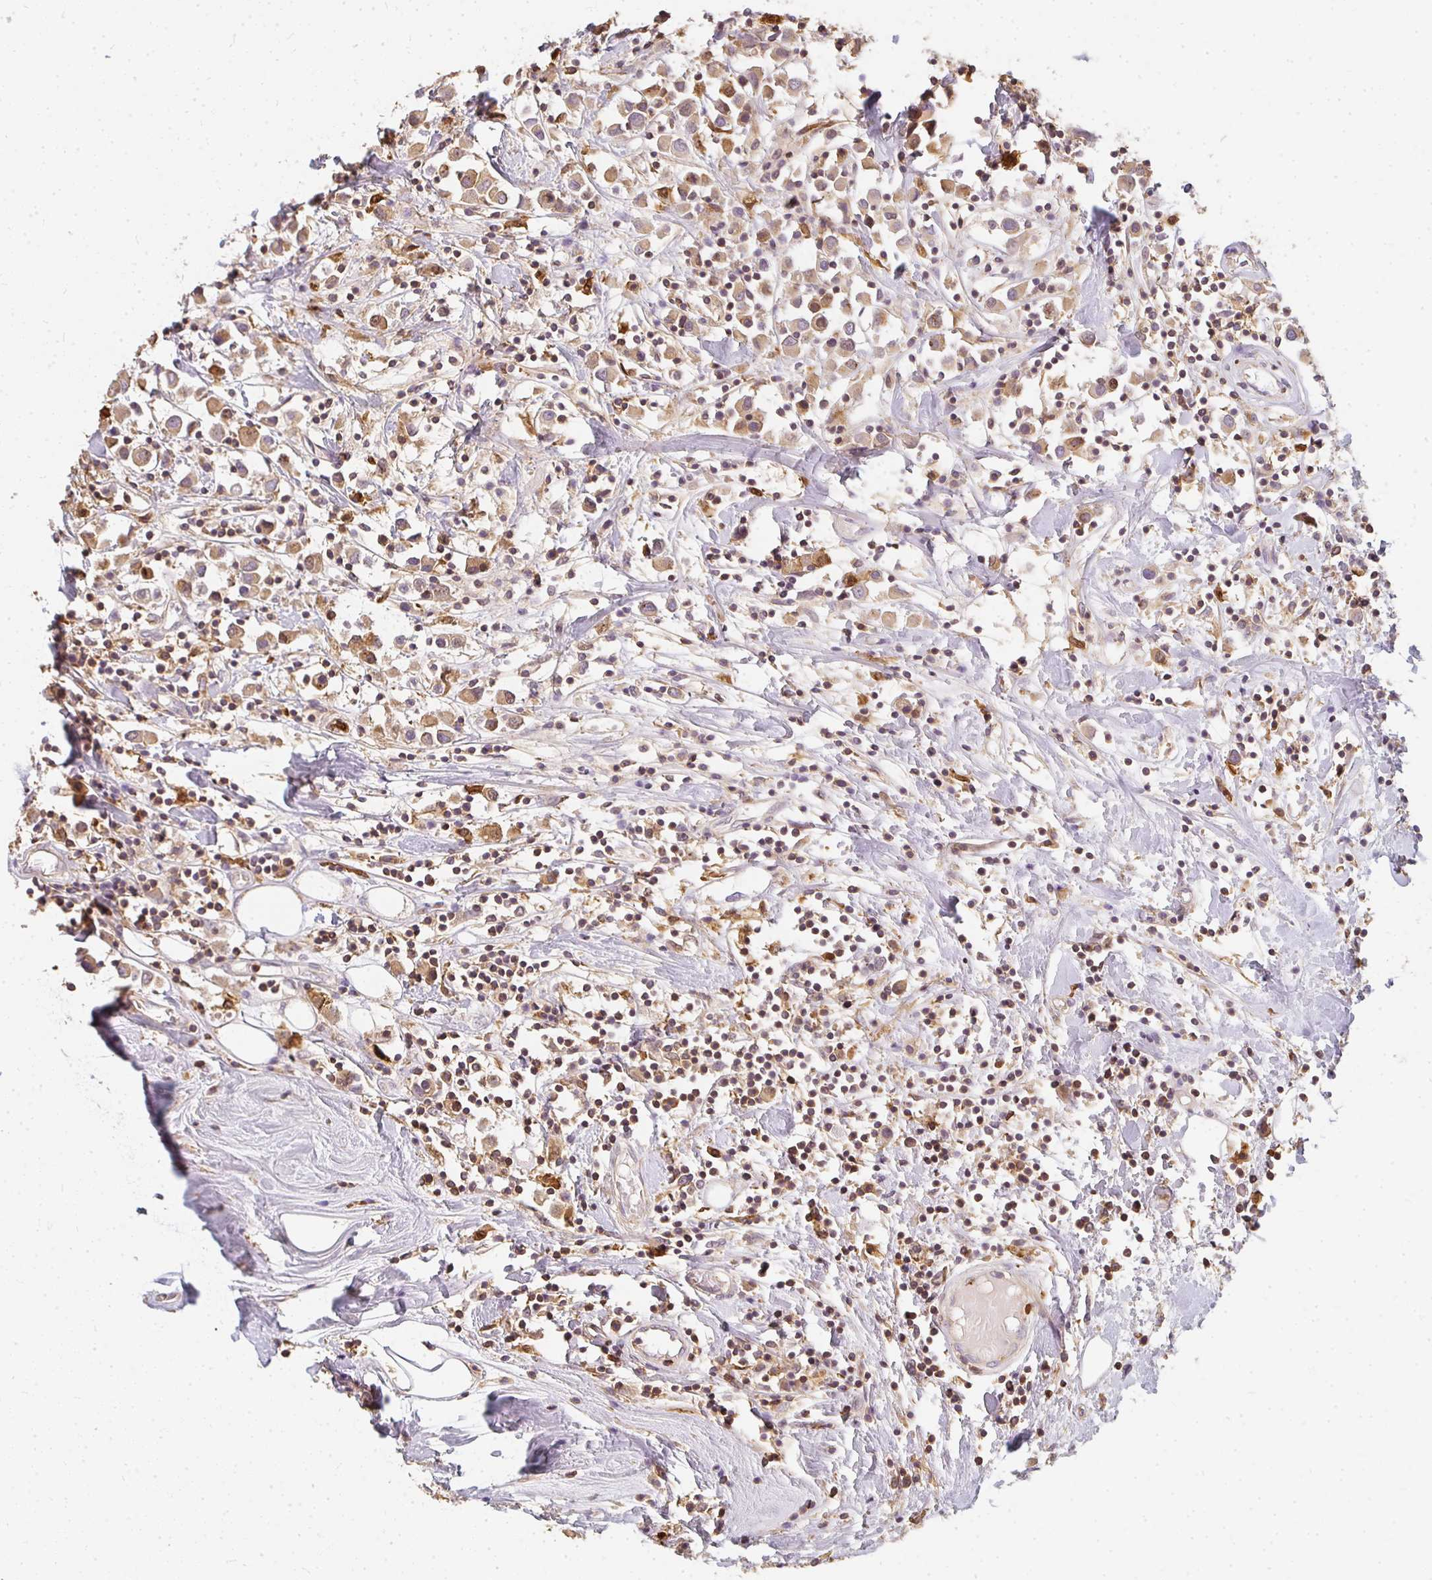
{"staining": {"intensity": "moderate", "quantity": ">75%", "location": "cytoplasmic/membranous"}, "tissue": "breast cancer", "cell_type": "Tumor cells", "image_type": "cancer", "snomed": [{"axis": "morphology", "description": "Duct carcinoma"}, {"axis": "topography", "description": "Breast"}], "caption": "An immunohistochemistry image of tumor tissue is shown. Protein staining in brown shows moderate cytoplasmic/membranous positivity in breast cancer (infiltrating ductal carcinoma) within tumor cells.", "gene": "CNTRL", "patient": {"sex": "female", "age": 61}}